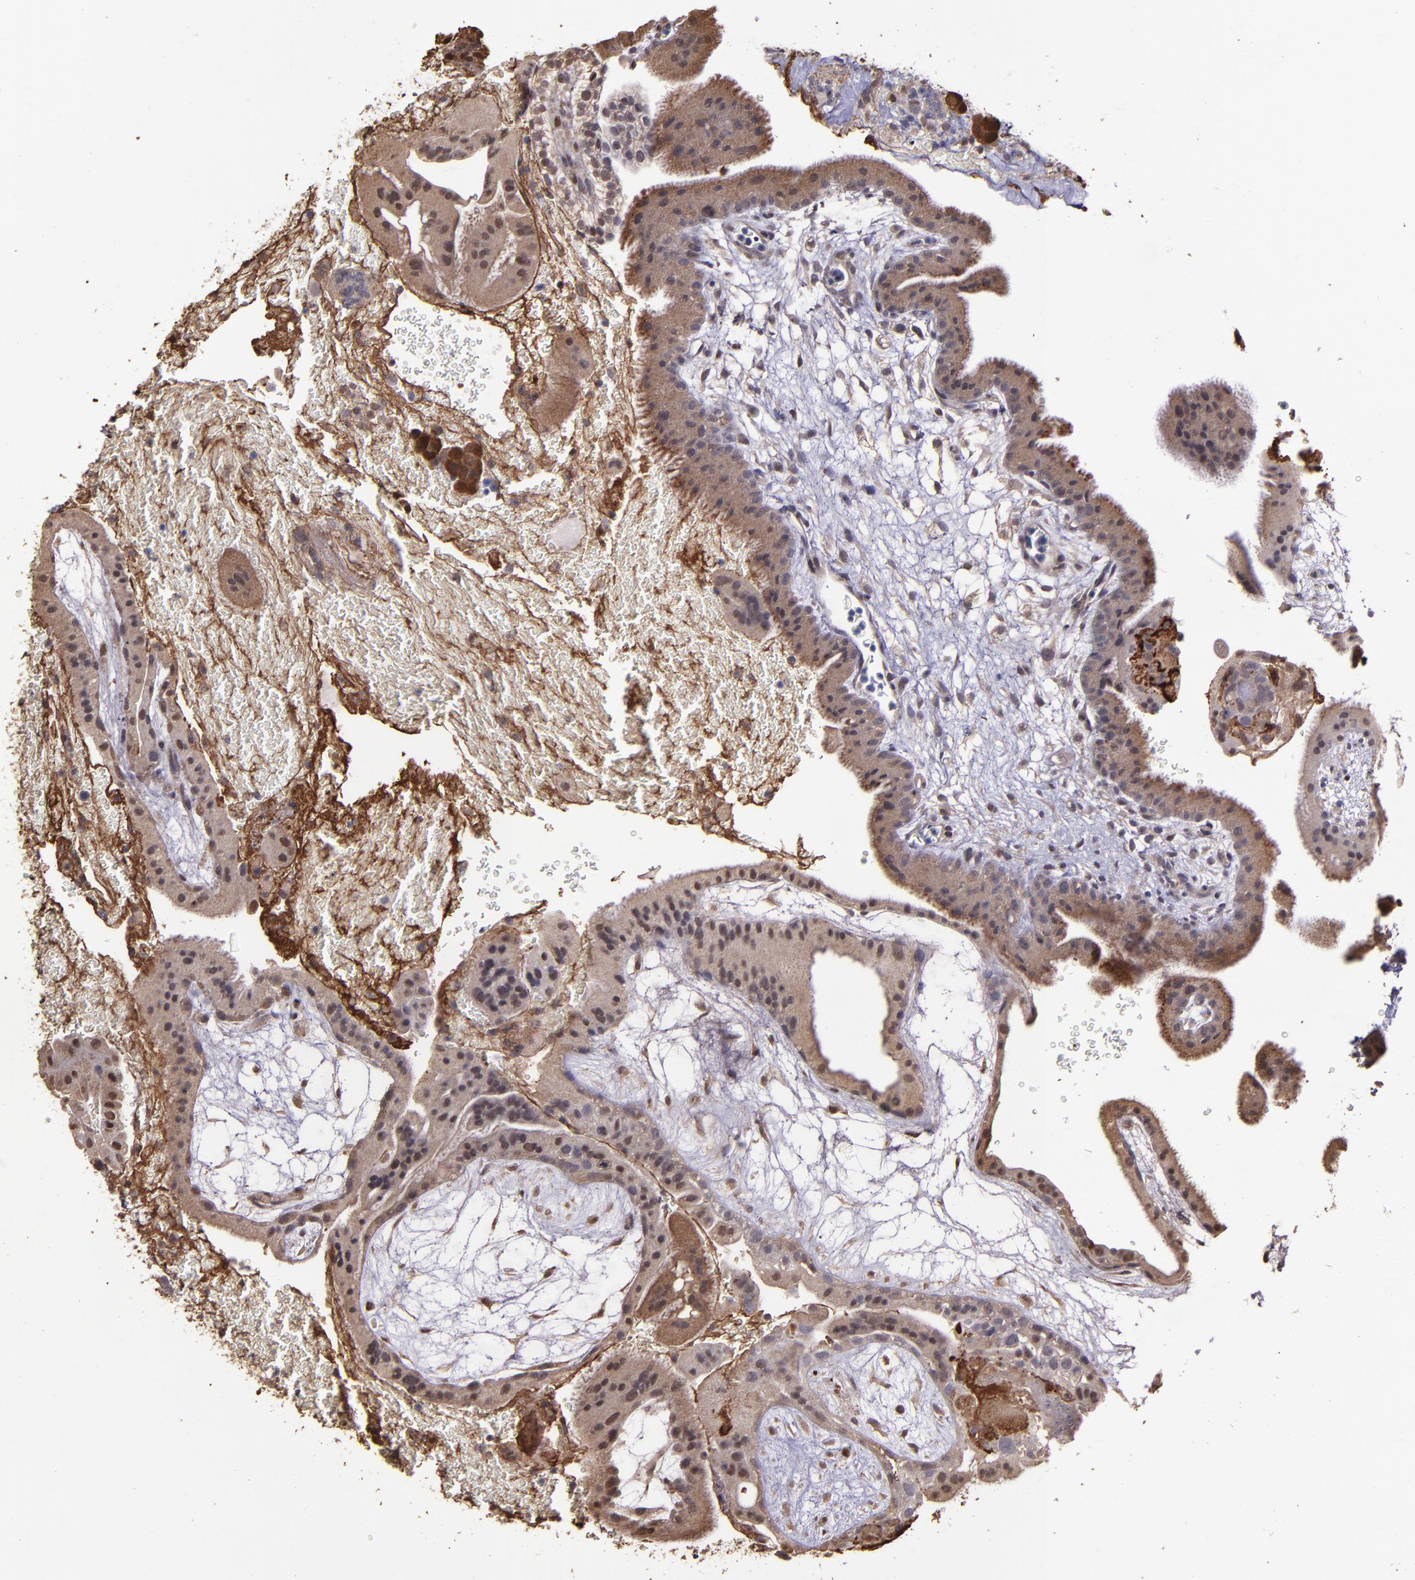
{"staining": {"intensity": "moderate", "quantity": ">75%", "location": "cytoplasmic/membranous,nuclear"}, "tissue": "placenta", "cell_type": "Trophoblastic cells", "image_type": "normal", "snomed": [{"axis": "morphology", "description": "Normal tissue, NOS"}, {"axis": "topography", "description": "Placenta"}], "caption": "Immunohistochemistry (IHC) (DAB) staining of unremarkable placenta shows moderate cytoplasmic/membranous,nuclear protein staining in approximately >75% of trophoblastic cells. (IHC, brightfield microscopy, high magnification).", "gene": "SERPINF2", "patient": {"sex": "female", "age": 19}}